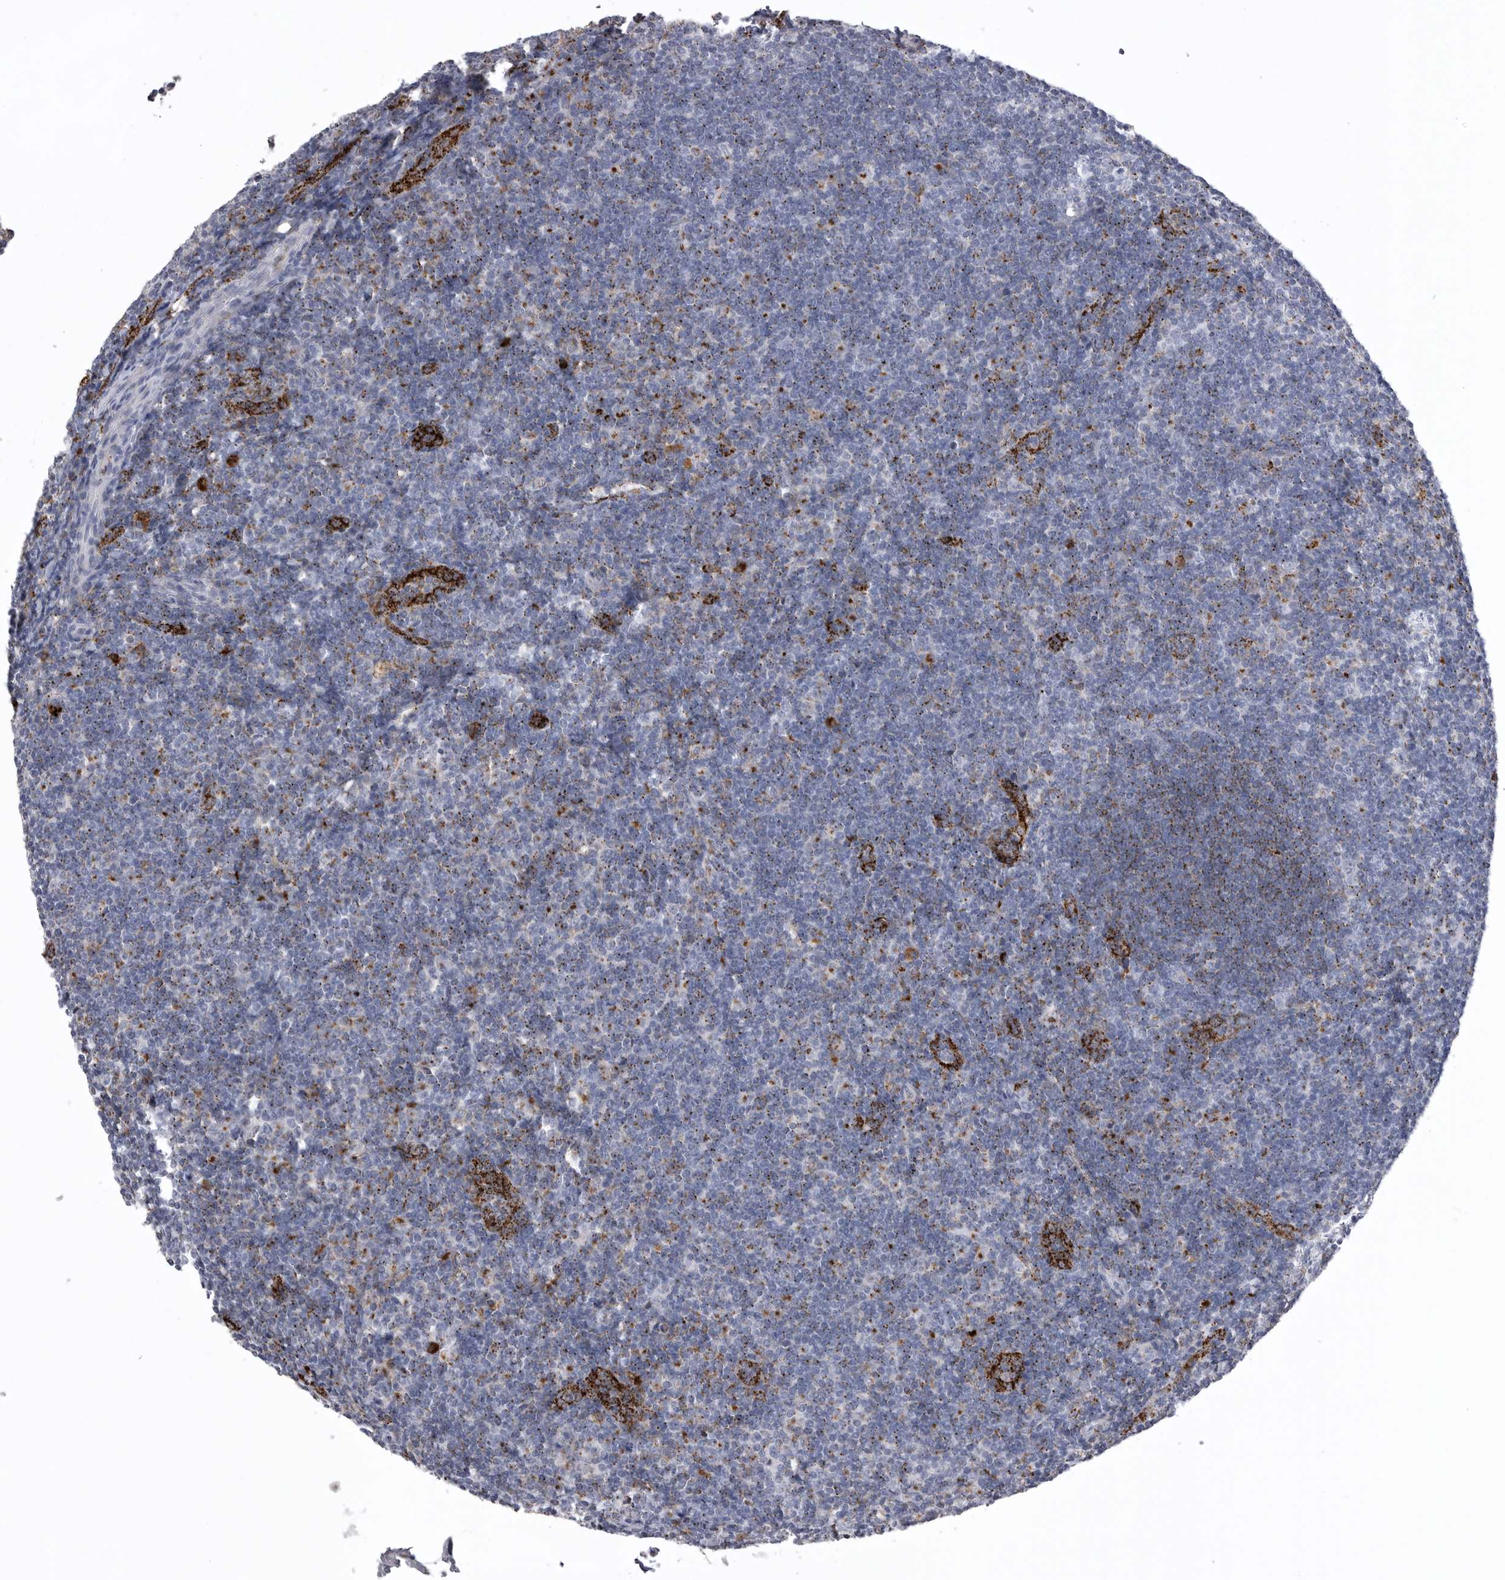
{"staining": {"intensity": "weak", "quantity": "25%-75%", "location": "cytoplasmic/membranous"}, "tissue": "tonsil", "cell_type": "Germinal center cells", "image_type": "normal", "snomed": [{"axis": "morphology", "description": "Normal tissue, NOS"}, {"axis": "topography", "description": "Tonsil"}], "caption": "Immunohistochemical staining of benign human tonsil shows weak cytoplasmic/membranous protein staining in approximately 25%-75% of germinal center cells.", "gene": "PSPN", "patient": {"sex": "male", "age": 37}}